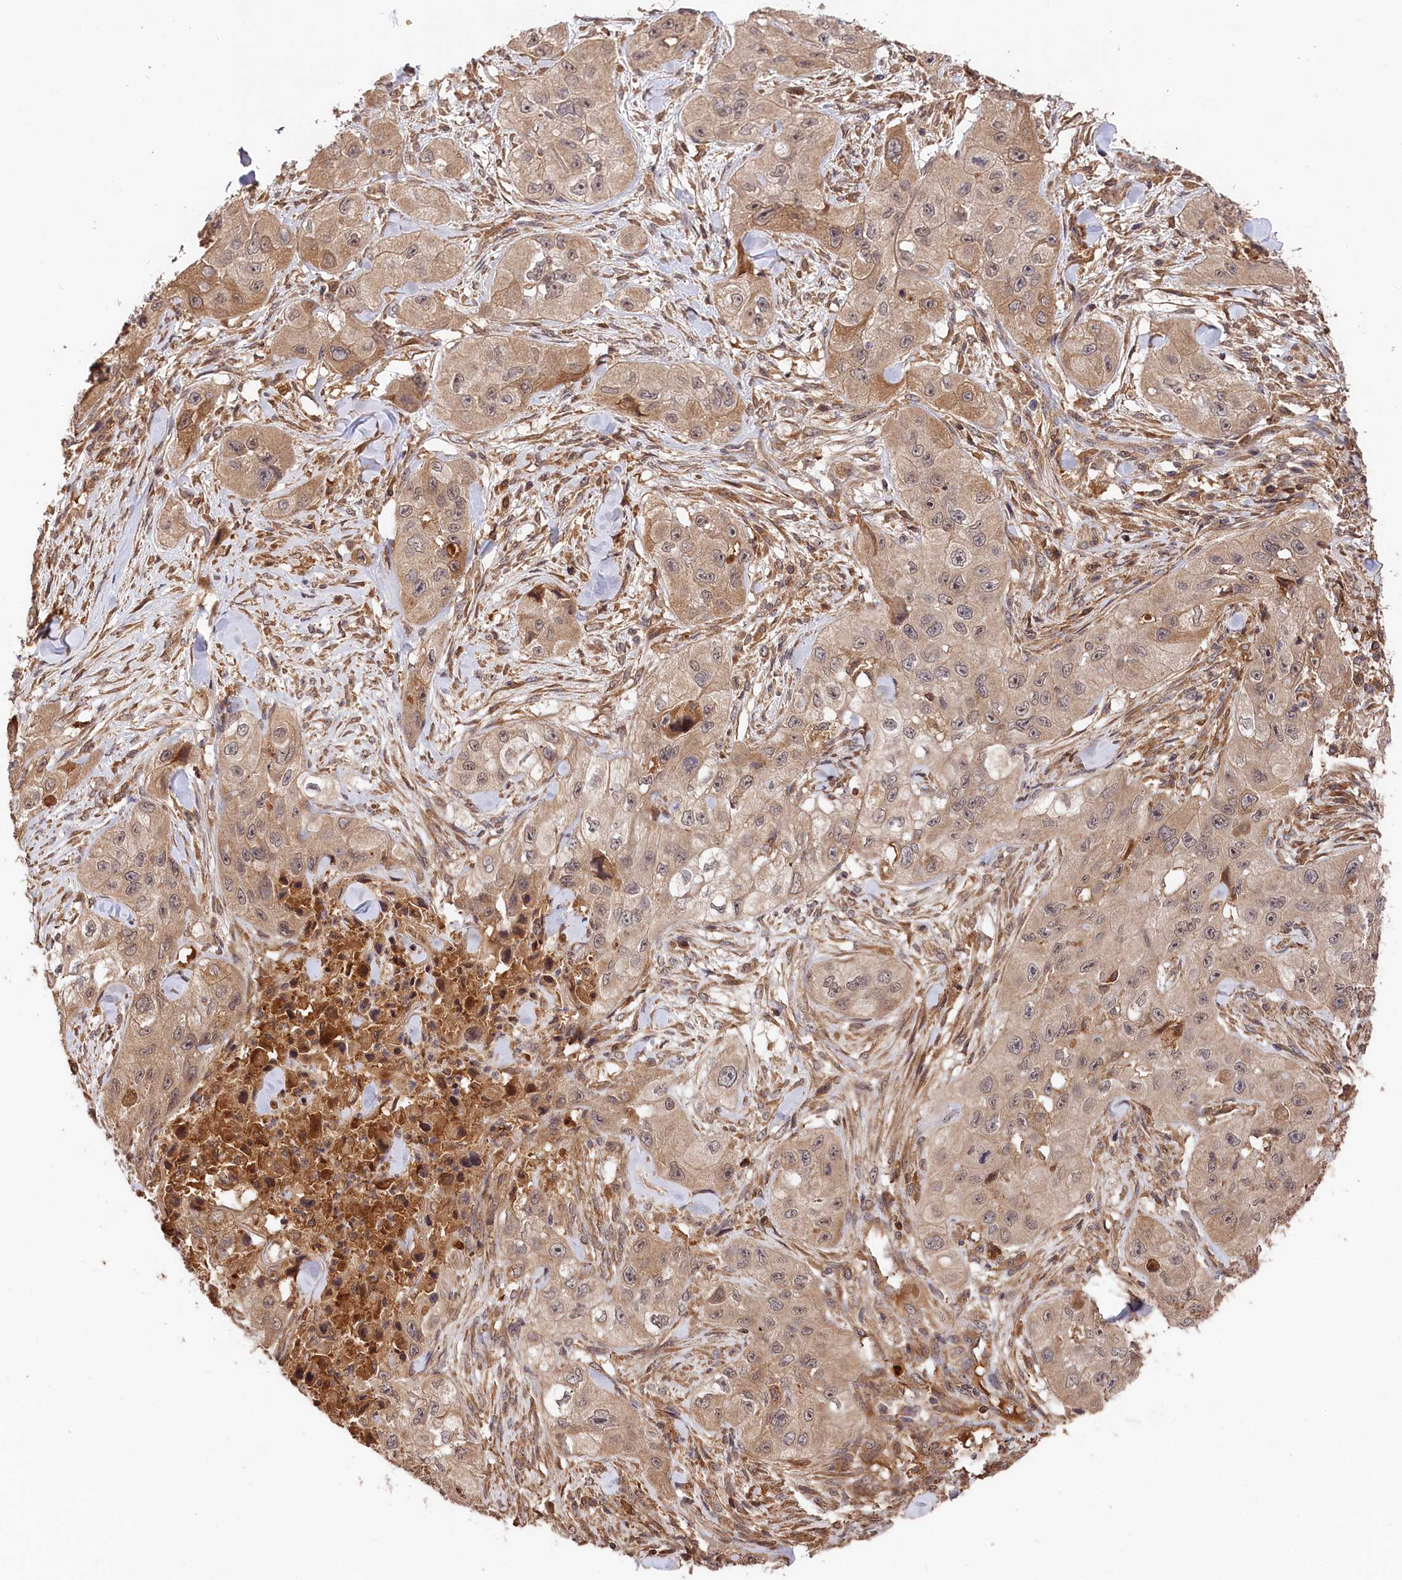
{"staining": {"intensity": "weak", "quantity": ">75%", "location": "cytoplasmic/membranous"}, "tissue": "skin cancer", "cell_type": "Tumor cells", "image_type": "cancer", "snomed": [{"axis": "morphology", "description": "Squamous cell carcinoma, NOS"}, {"axis": "topography", "description": "Skin"}, {"axis": "topography", "description": "Subcutis"}], "caption": "A low amount of weak cytoplasmic/membranous positivity is present in approximately >75% of tumor cells in skin cancer tissue. (DAB (3,3'-diaminobenzidine) IHC, brown staining for protein, blue staining for nuclei).", "gene": "MCF2L2", "patient": {"sex": "male", "age": 73}}